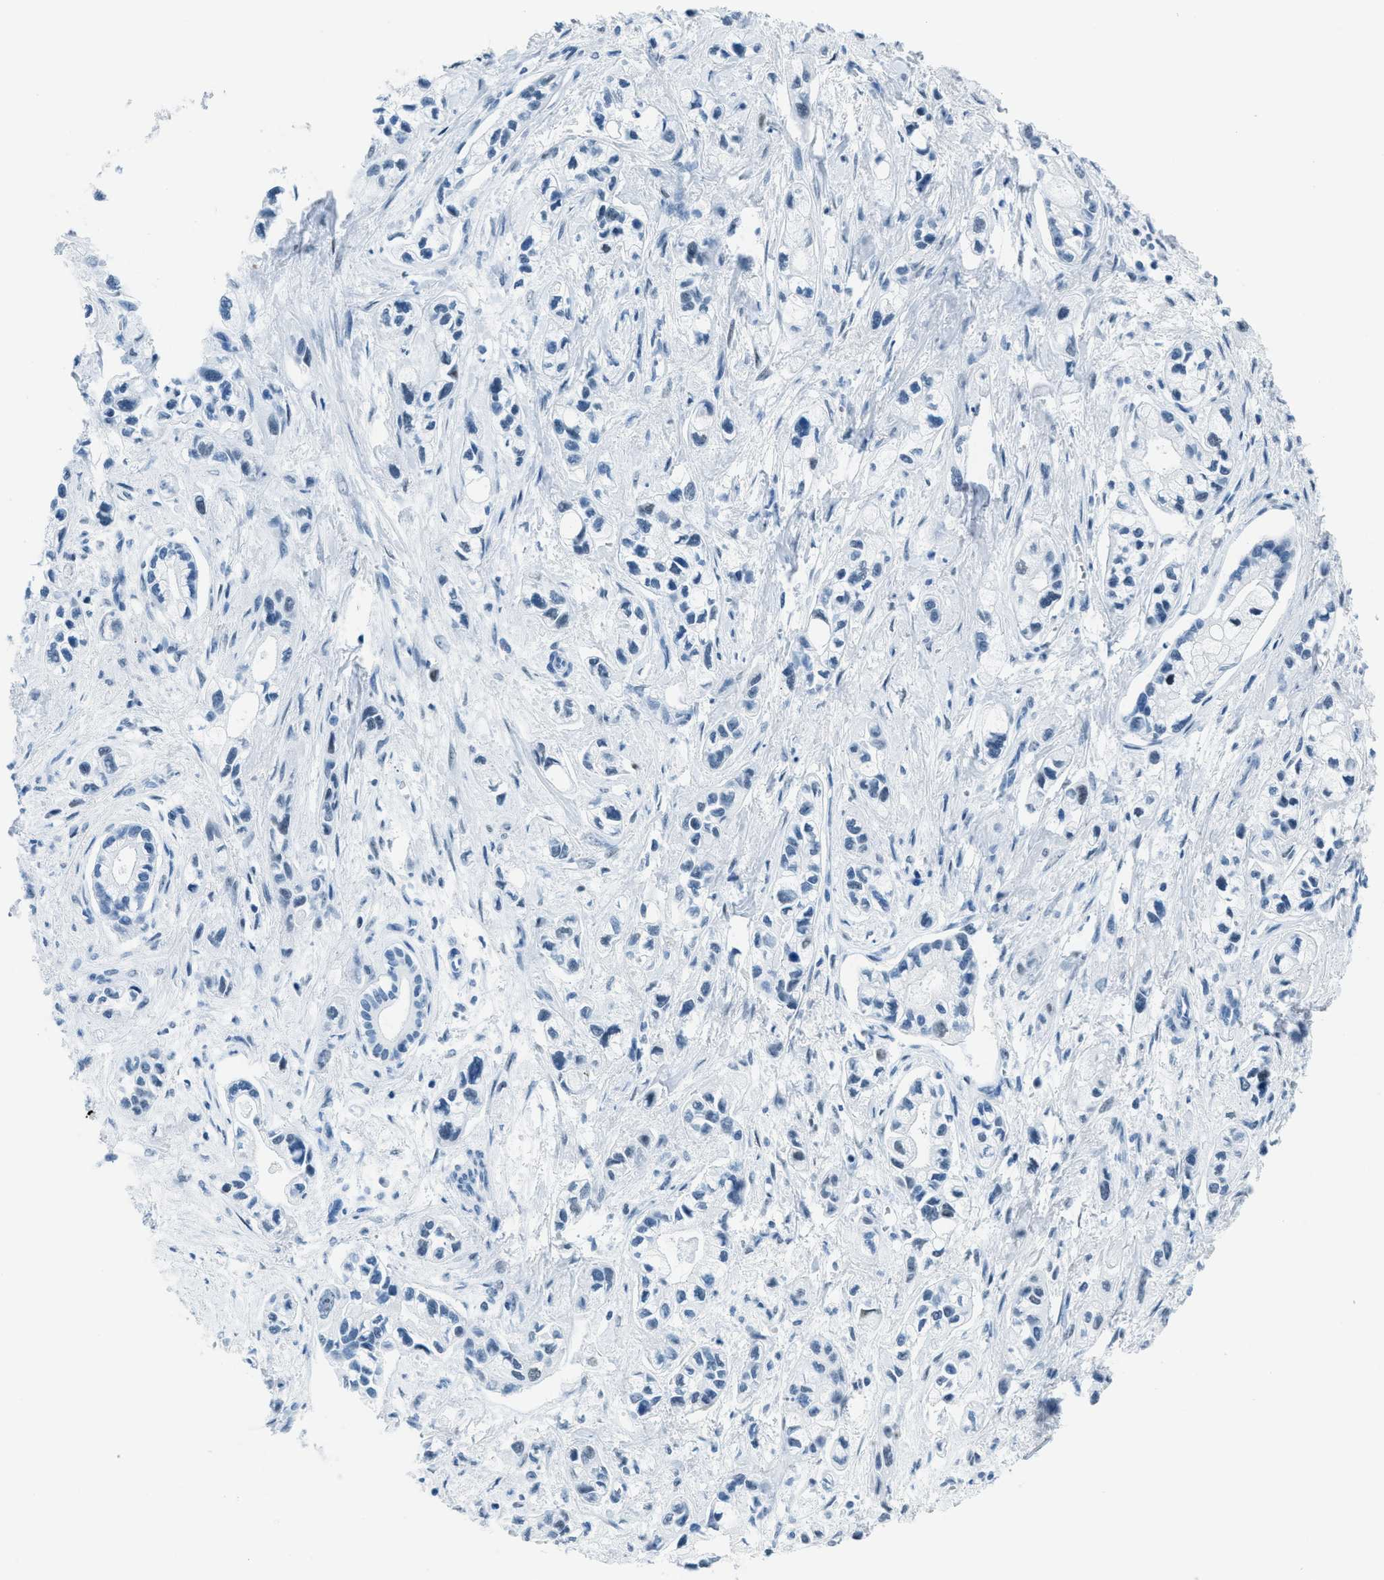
{"staining": {"intensity": "negative", "quantity": "none", "location": "none"}, "tissue": "pancreatic cancer", "cell_type": "Tumor cells", "image_type": "cancer", "snomed": [{"axis": "morphology", "description": "Adenocarcinoma, NOS"}, {"axis": "topography", "description": "Pancreas"}], "caption": "Immunohistochemistry (IHC) of human pancreatic cancer exhibits no expression in tumor cells. (DAB (3,3'-diaminobenzidine) immunohistochemistry with hematoxylin counter stain).", "gene": "PLA2G2A", "patient": {"sex": "male", "age": 74}}